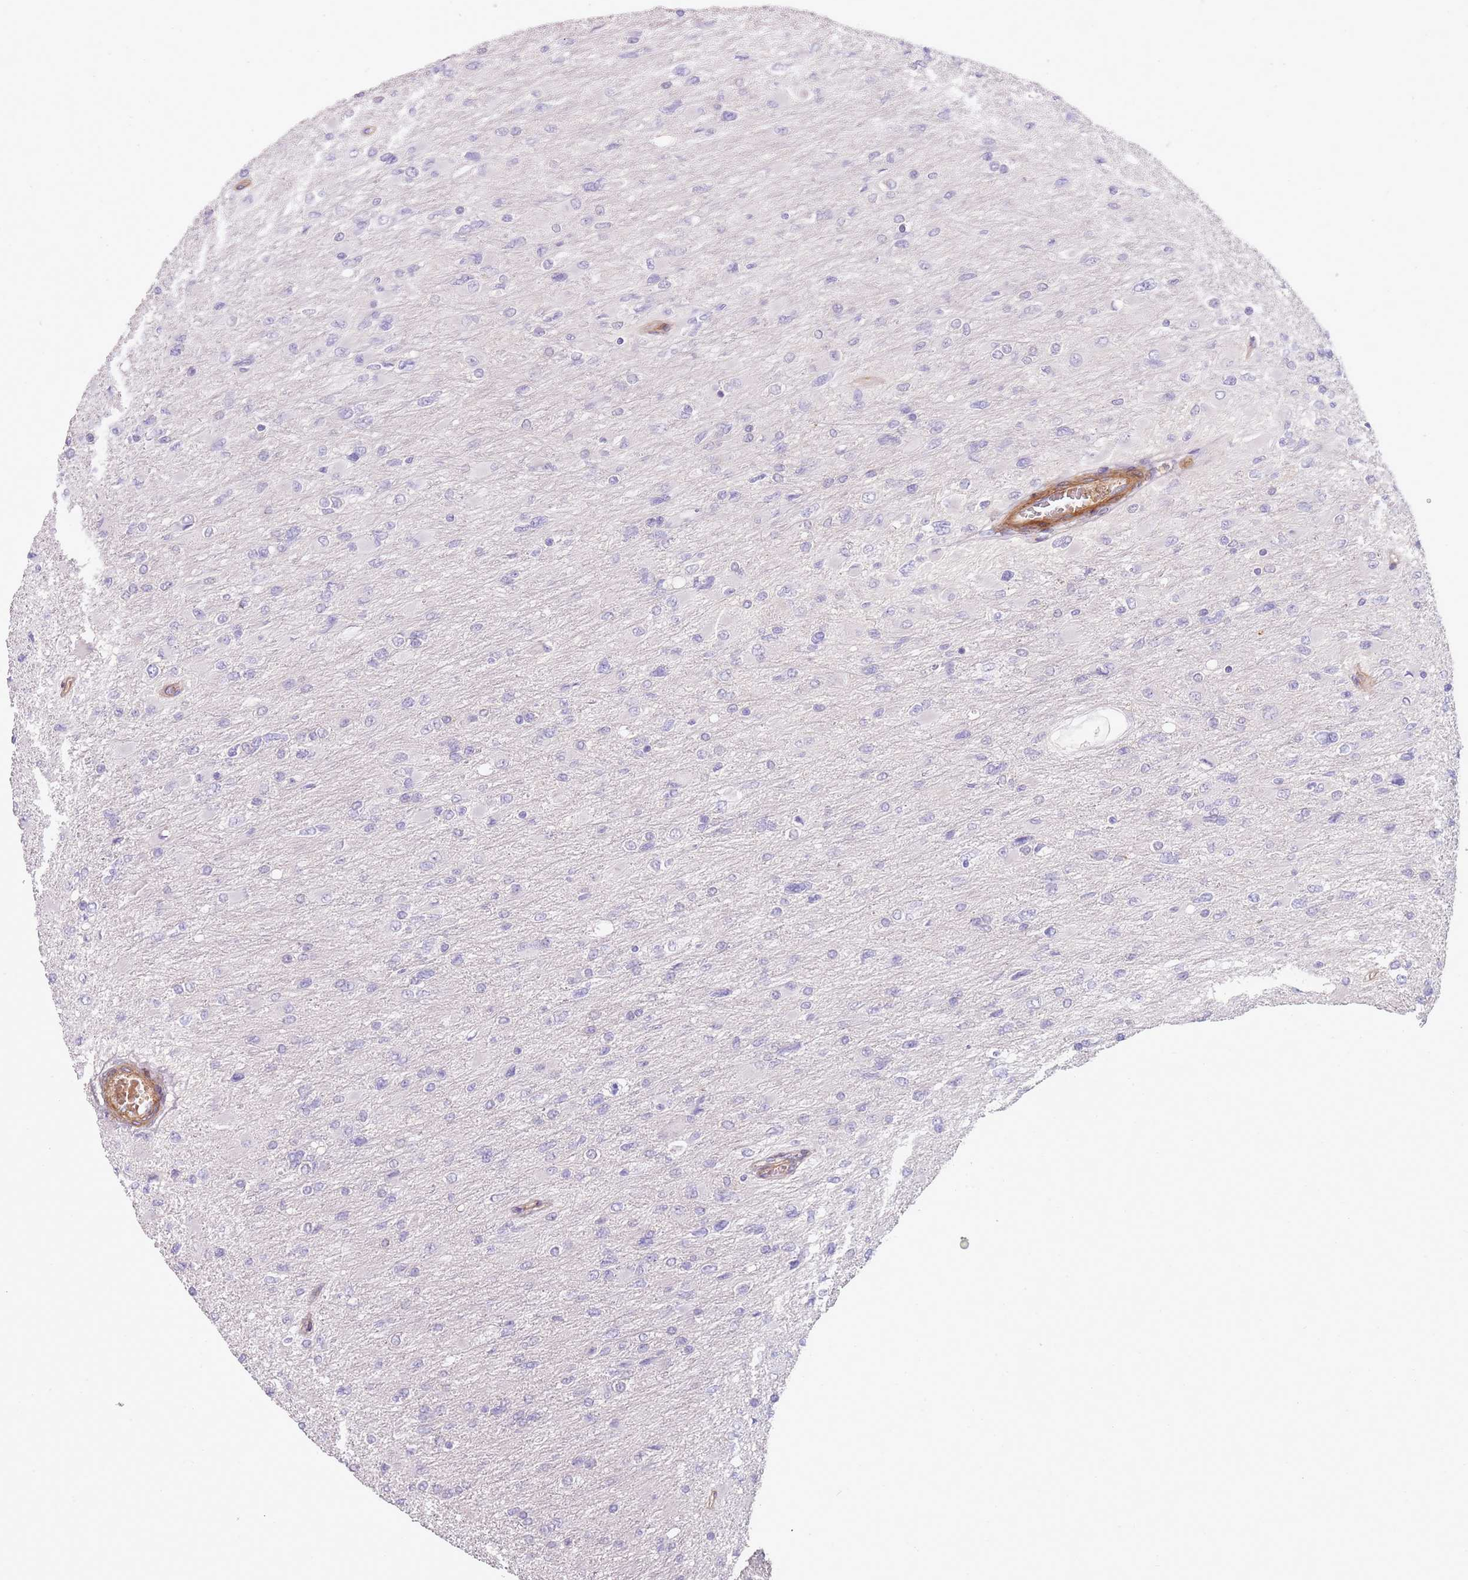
{"staining": {"intensity": "negative", "quantity": "none", "location": "none"}, "tissue": "glioma", "cell_type": "Tumor cells", "image_type": "cancer", "snomed": [{"axis": "morphology", "description": "Glioma, malignant, High grade"}, {"axis": "topography", "description": "Cerebral cortex"}], "caption": "The micrograph displays no staining of tumor cells in glioma.", "gene": "TINAGL1", "patient": {"sex": "female", "age": 36}}